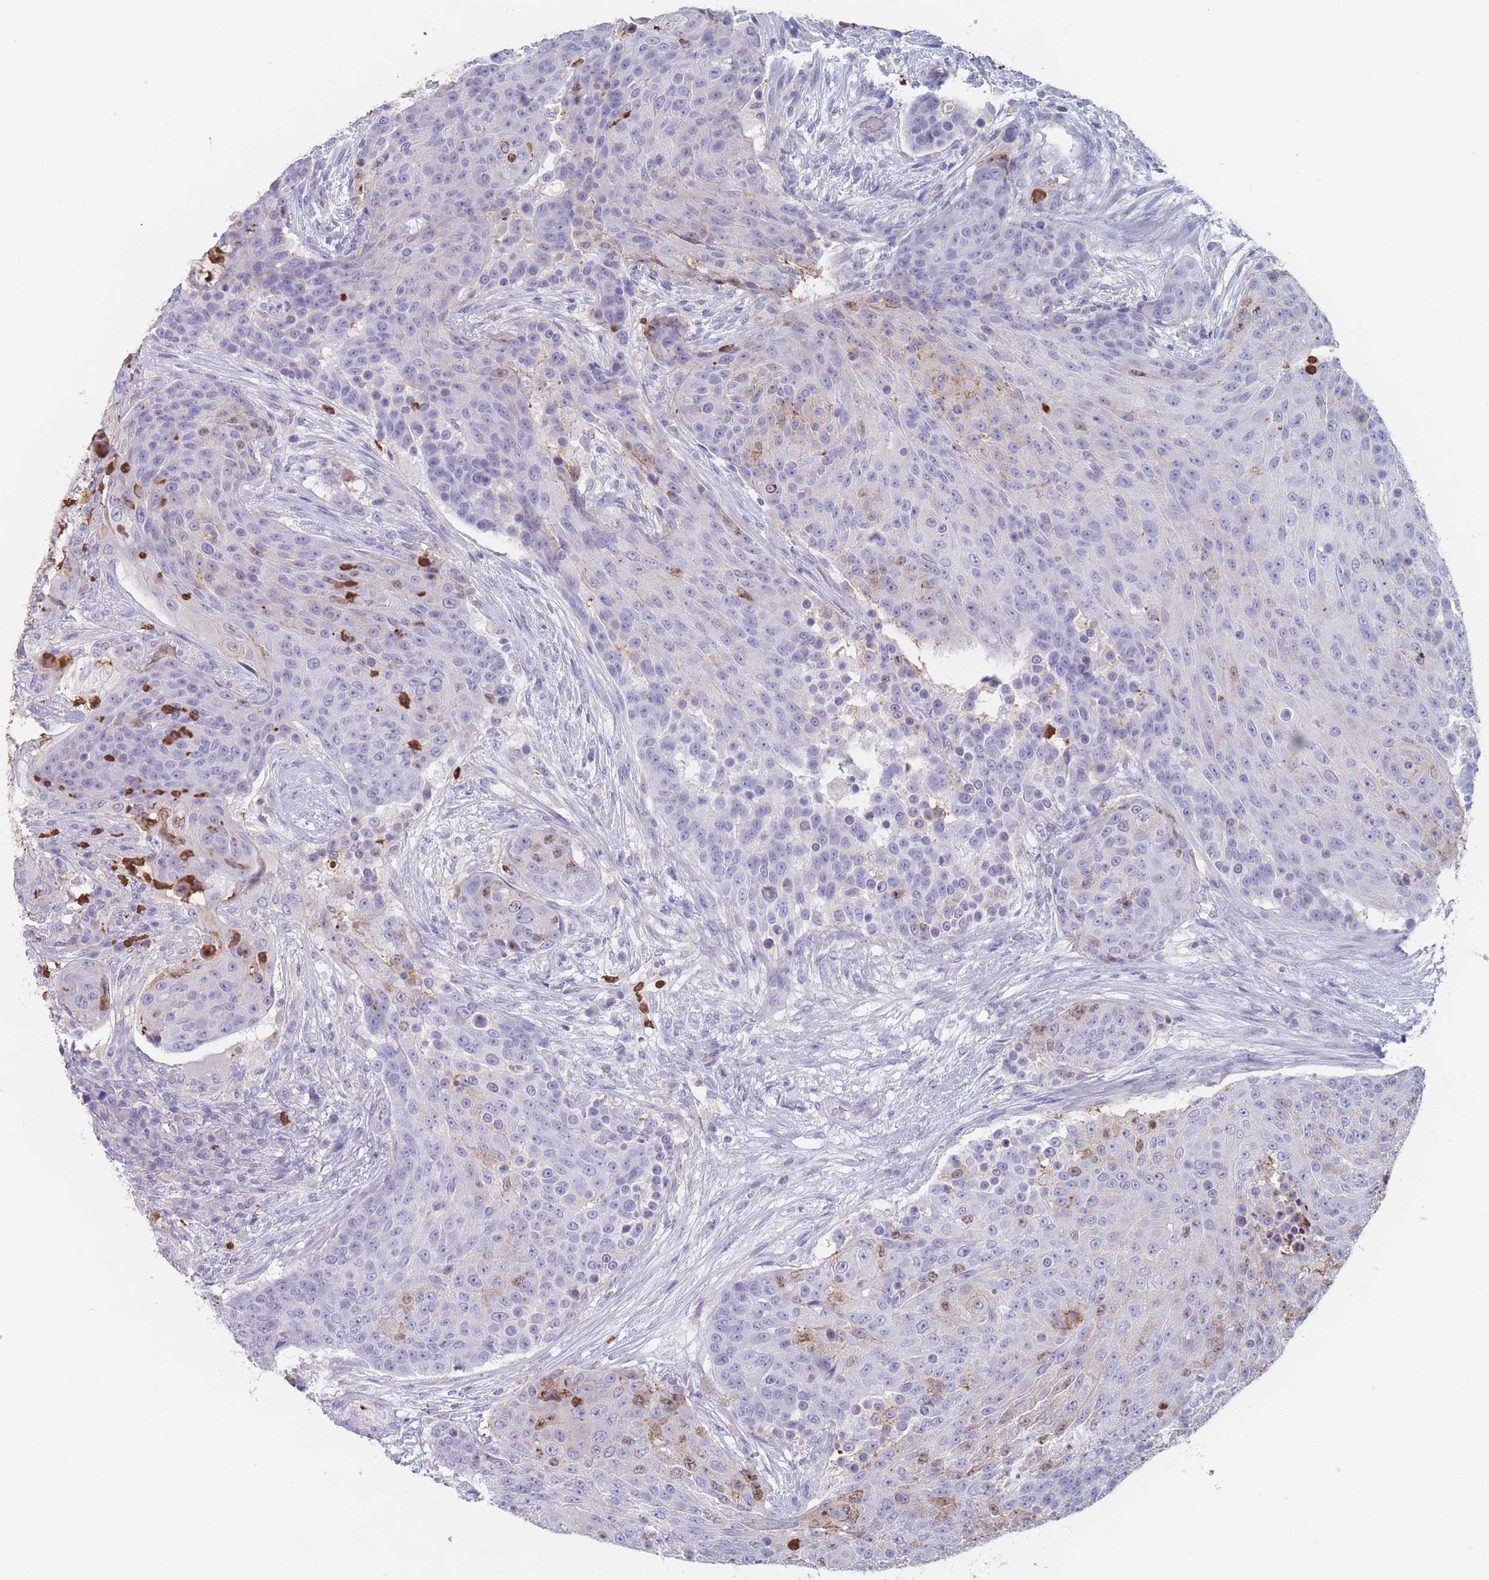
{"staining": {"intensity": "negative", "quantity": "none", "location": "none"}, "tissue": "urothelial cancer", "cell_type": "Tumor cells", "image_type": "cancer", "snomed": [{"axis": "morphology", "description": "Urothelial carcinoma, High grade"}, {"axis": "topography", "description": "Urinary bladder"}], "caption": "Human high-grade urothelial carcinoma stained for a protein using immunohistochemistry (IHC) shows no positivity in tumor cells.", "gene": "ATP1A3", "patient": {"sex": "female", "age": 63}}